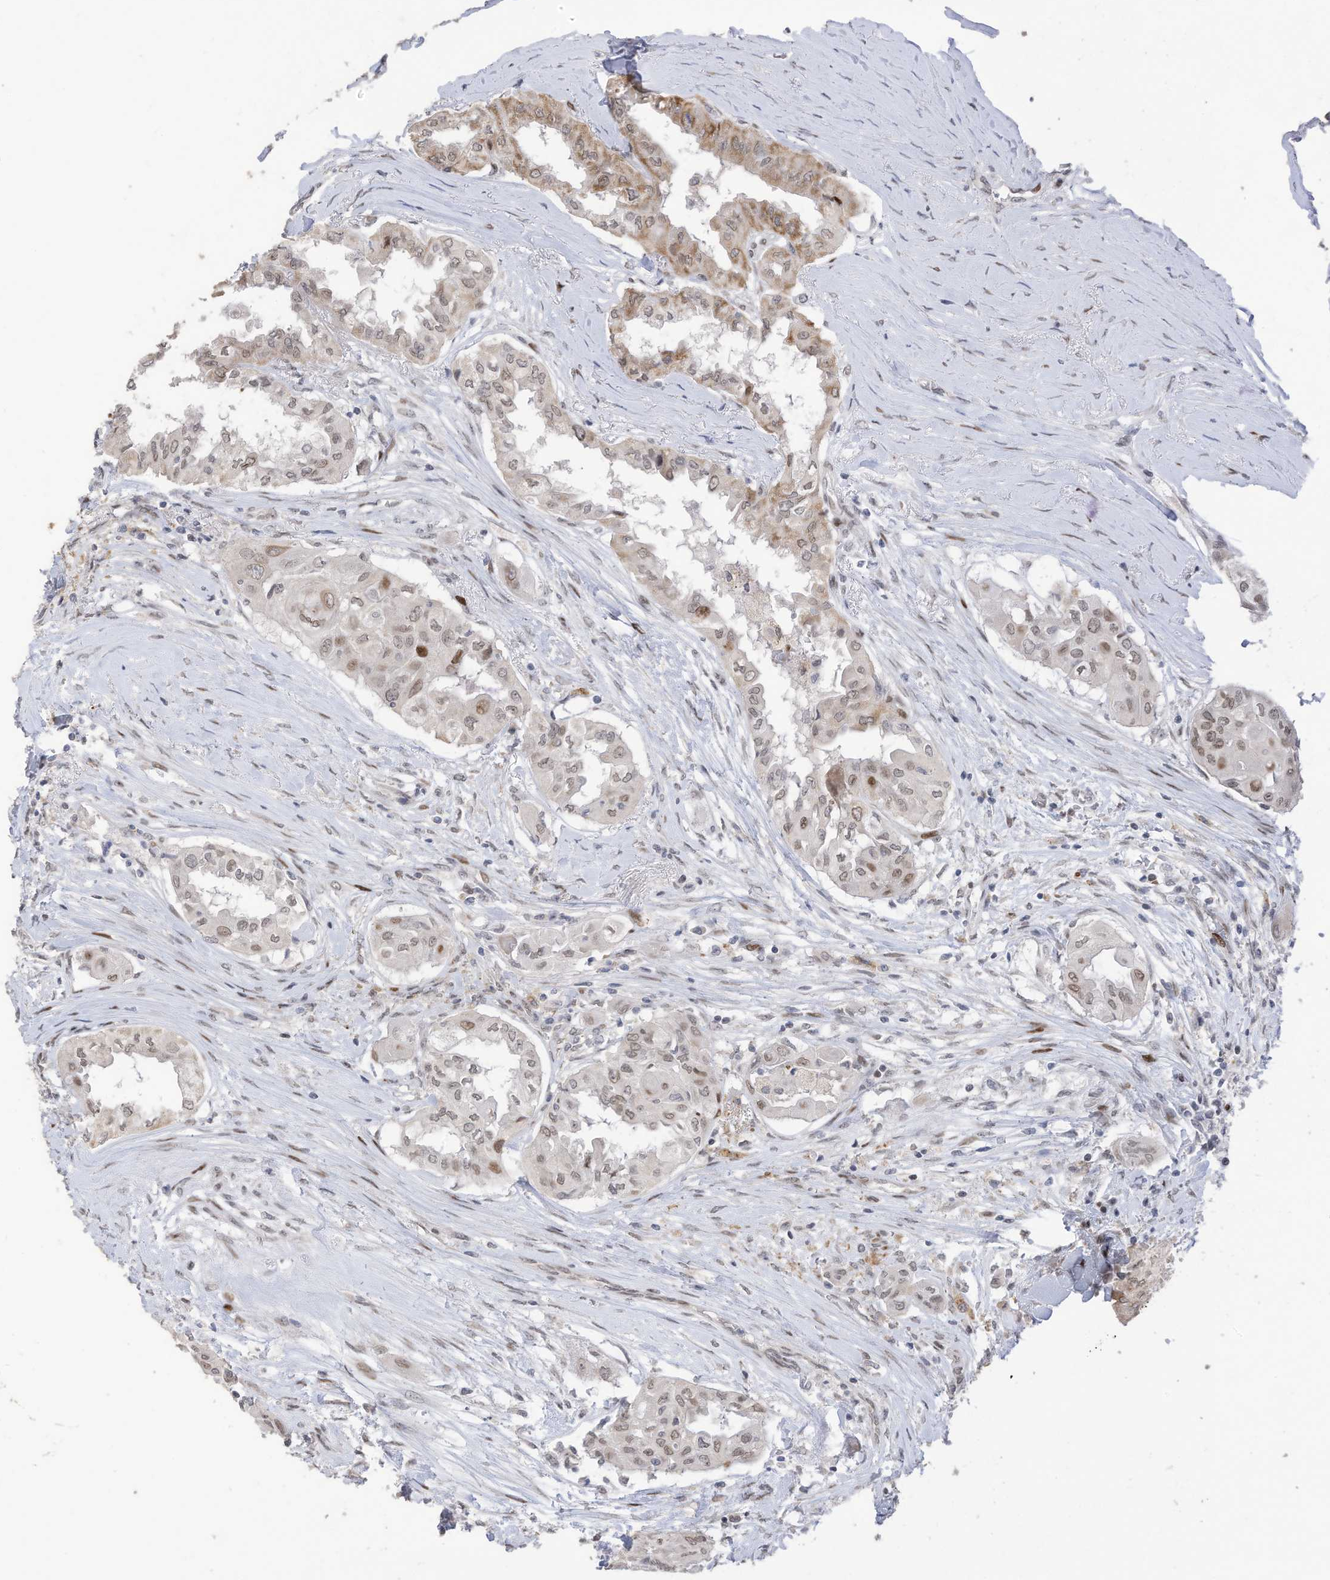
{"staining": {"intensity": "moderate", "quantity": "<25%", "location": "cytoplasmic/membranous,nuclear"}, "tissue": "thyroid cancer", "cell_type": "Tumor cells", "image_type": "cancer", "snomed": [{"axis": "morphology", "description": "Papillary adenocarcinoma, NOS"}, {"axis": "topography", "description": "Thyroid gland"}], "caption": "Human thyroid cancer stained with a protein marker displays moderate staining in tumor cells.", "gene": "RABL3", "patient": {"sex": "female", "age": 59}}